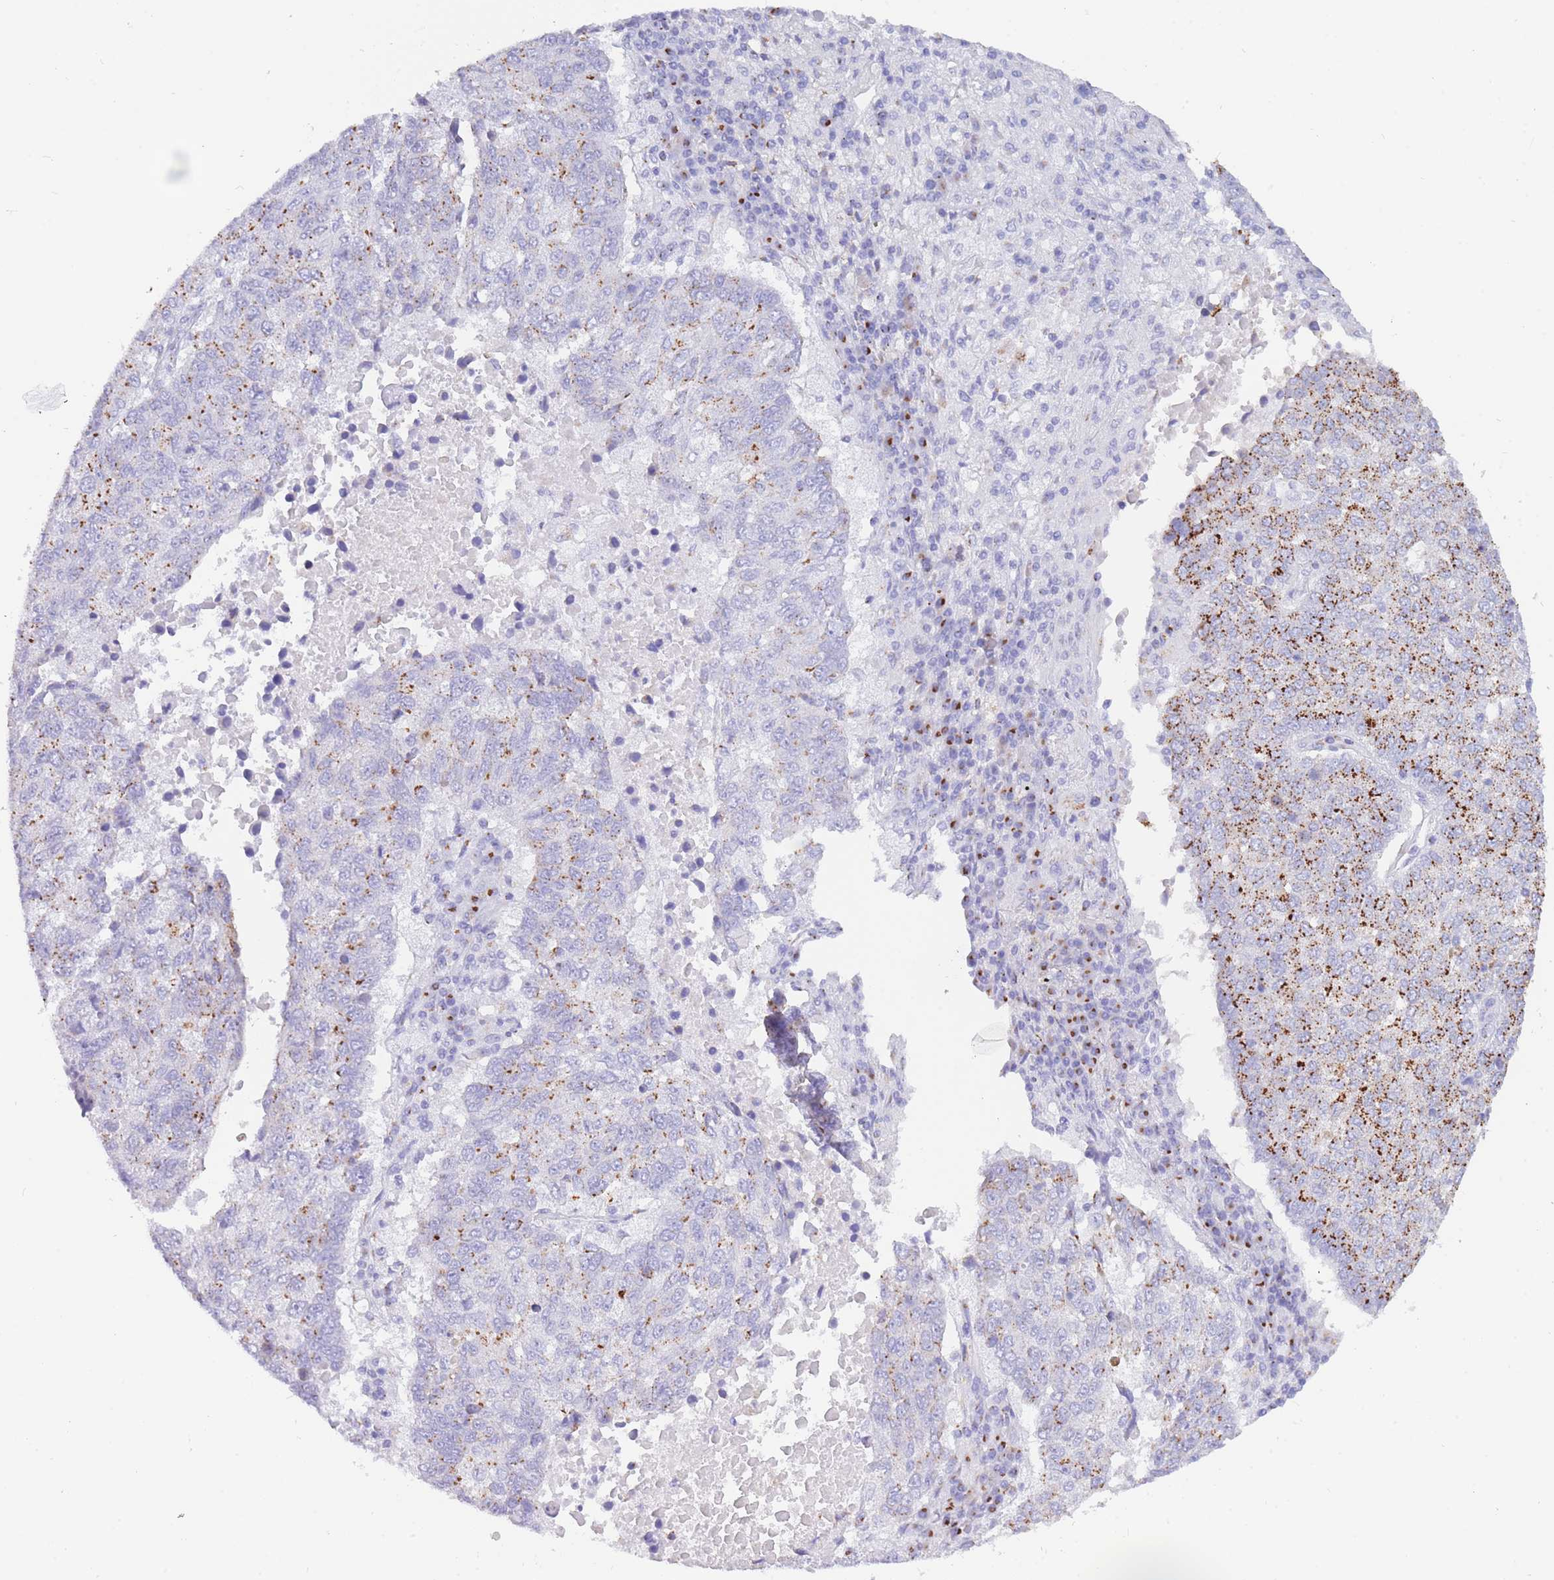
{"staining": {"intensity": "strong", "quantity": "<25%", "location": "cytoplasmic/membranous"}, "tissue": "lung cancer", "cell_type": "Tumor cells", "image_type": "cancer", "snomed": [{"axis": "morphology", "description": "Squamous cell carcinoma, NOS"}, {"axis": "topography", "description": "Lung"}], "caption": "IHC histopathology image of human squamous cell carcinoma (lung) stained for a protein (brown), which shows medium levels of strong cytoplasmic/membranous staining in approximately <25% of tumor cells.", "gene": "FAM3C", "patient": {"sex": "male", "age": 73}}